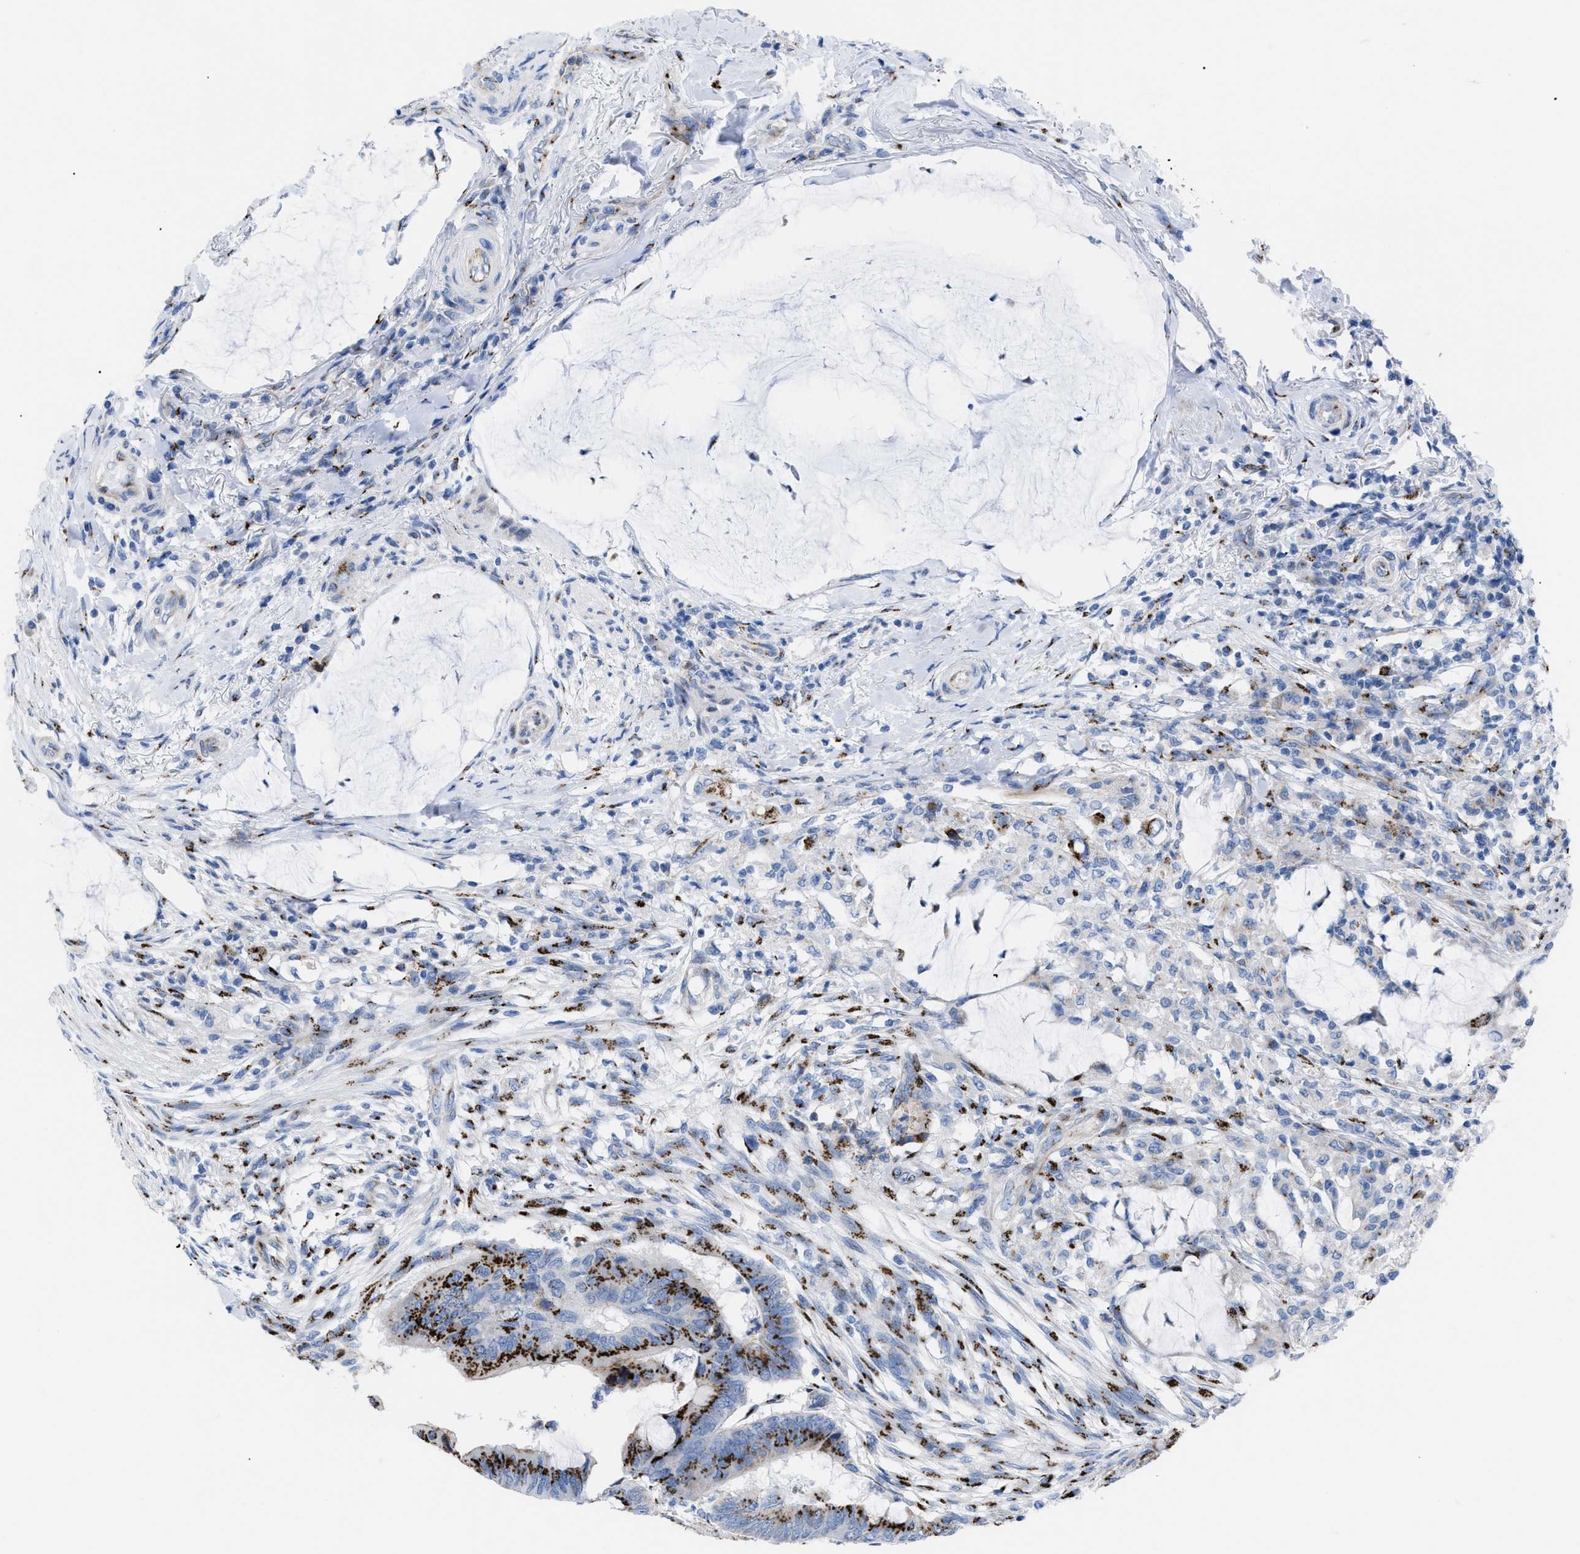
{"staining": {"intensity": "strong", "quantity": ">75%", "location": "cytoplasmic/membranous"}, "tissue": "colorectal cancer", "cell_type": "Tumor cells", "image_type": "cancer", "snomed": [{"axis": "morphology", "description": "Normal tissue, NOS"}, {"axis": "morphology", "description": "Adenocarcinoma, NOS"}, {"axis": "topography", "description": "Rectum"}, {"axis": "topography", "description": "Peripheral nerve tissue"}], "caption": "A photomicrograph of human colorectal adenocarcinoma stained for a protein reveals strong cytoplasmic/membranous brown staining in tumor cells.", "gene": "TMEM17", "patient": {"sex": "male", "age": 92}}